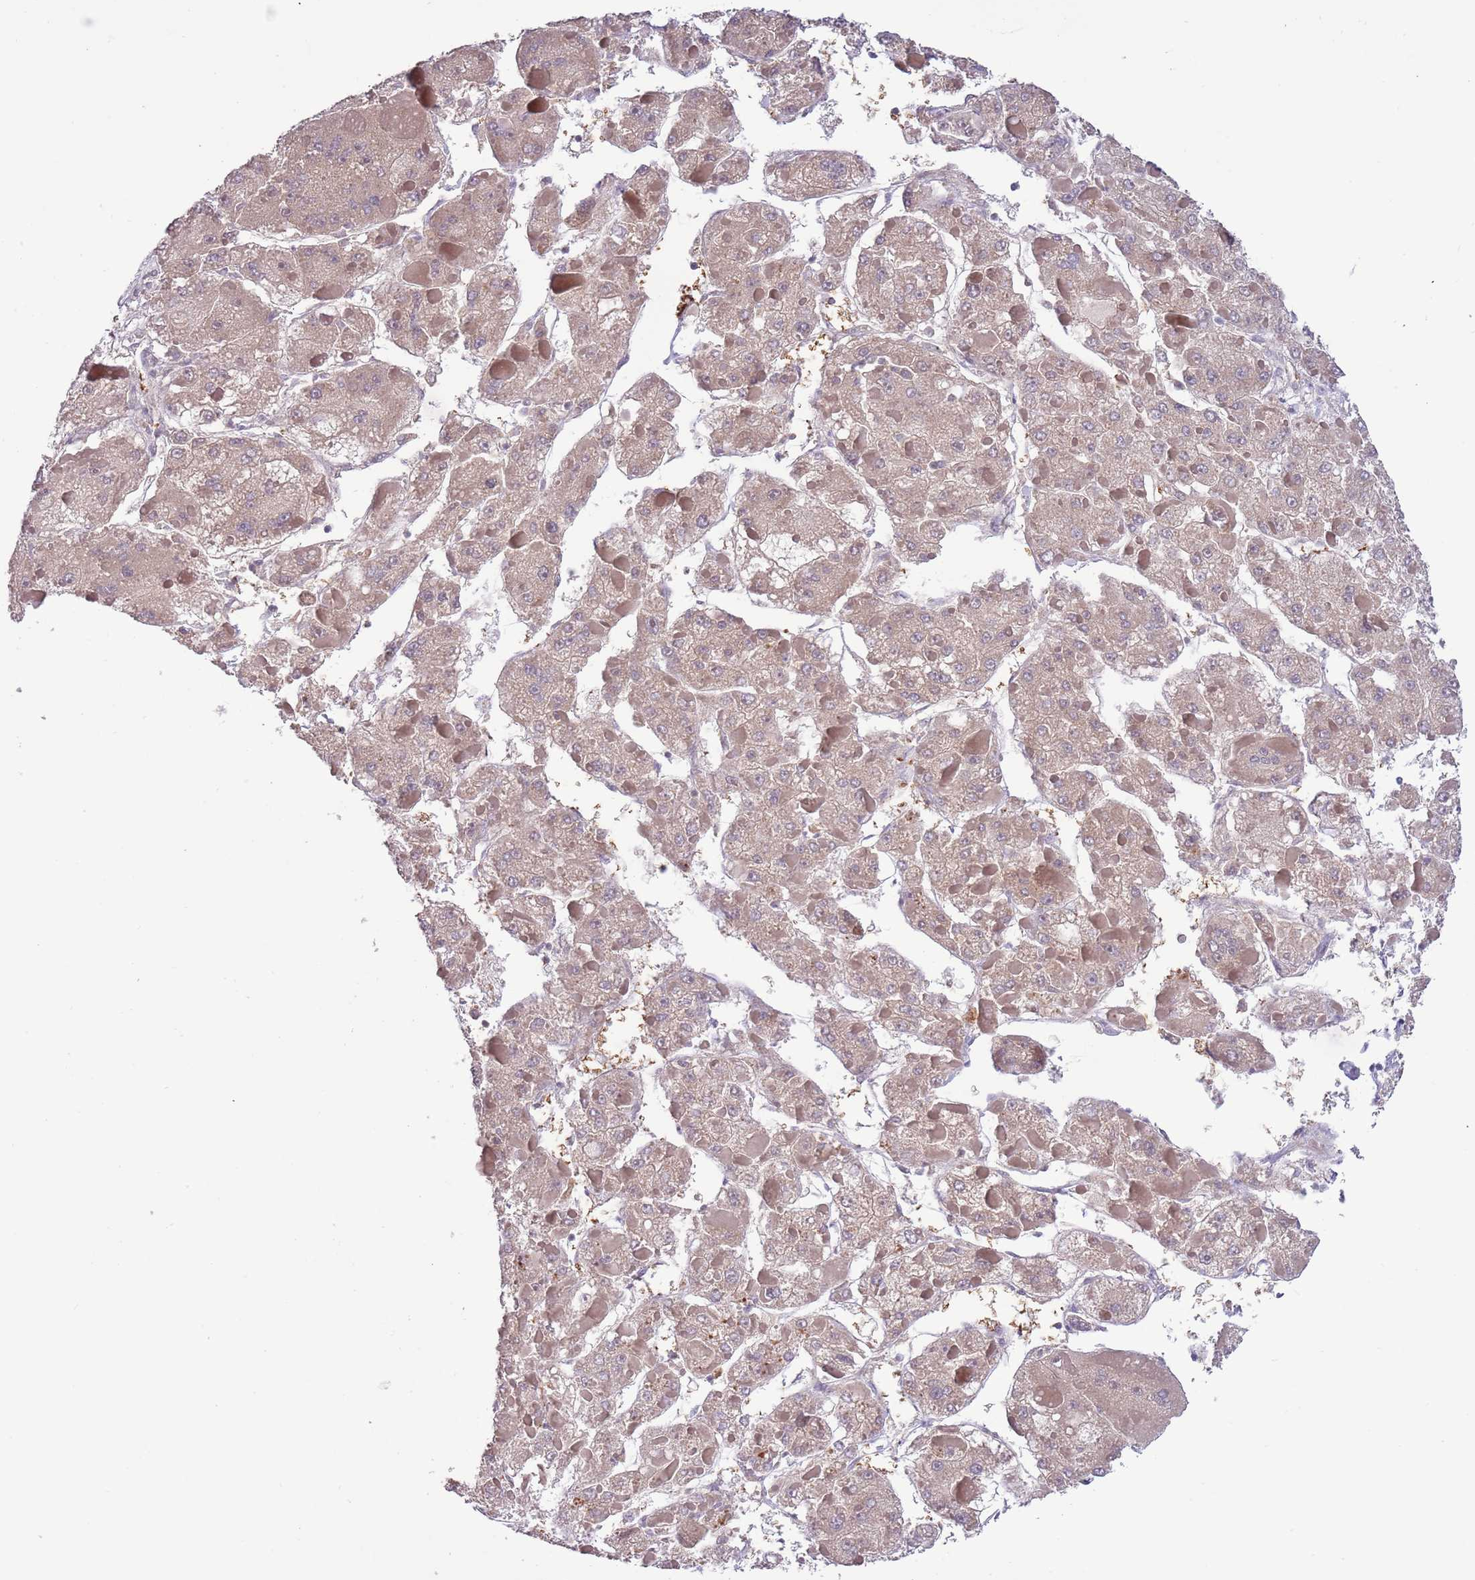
{"staining": {"intensity": "weak", "quantity": ">75%", "location": "cytoplasmic/membranous"}, "tissue": "liver cancer", "cell_type": "Tumor cells", "image_type": "cancer", "snomed": [{"axis": "morphology", "description": "Carcinoma, Hepatocellular, NOS"}, {"axis": "topography", "description": "Liver"}], "caption": "Hepatocellular carcinoma (liver) tissue reveals weak cytoplasmic/membranous positivity in about >75% of tumor cells", "gene": "SHROOM3", "patient": {"sex": "female", "age": 73}}